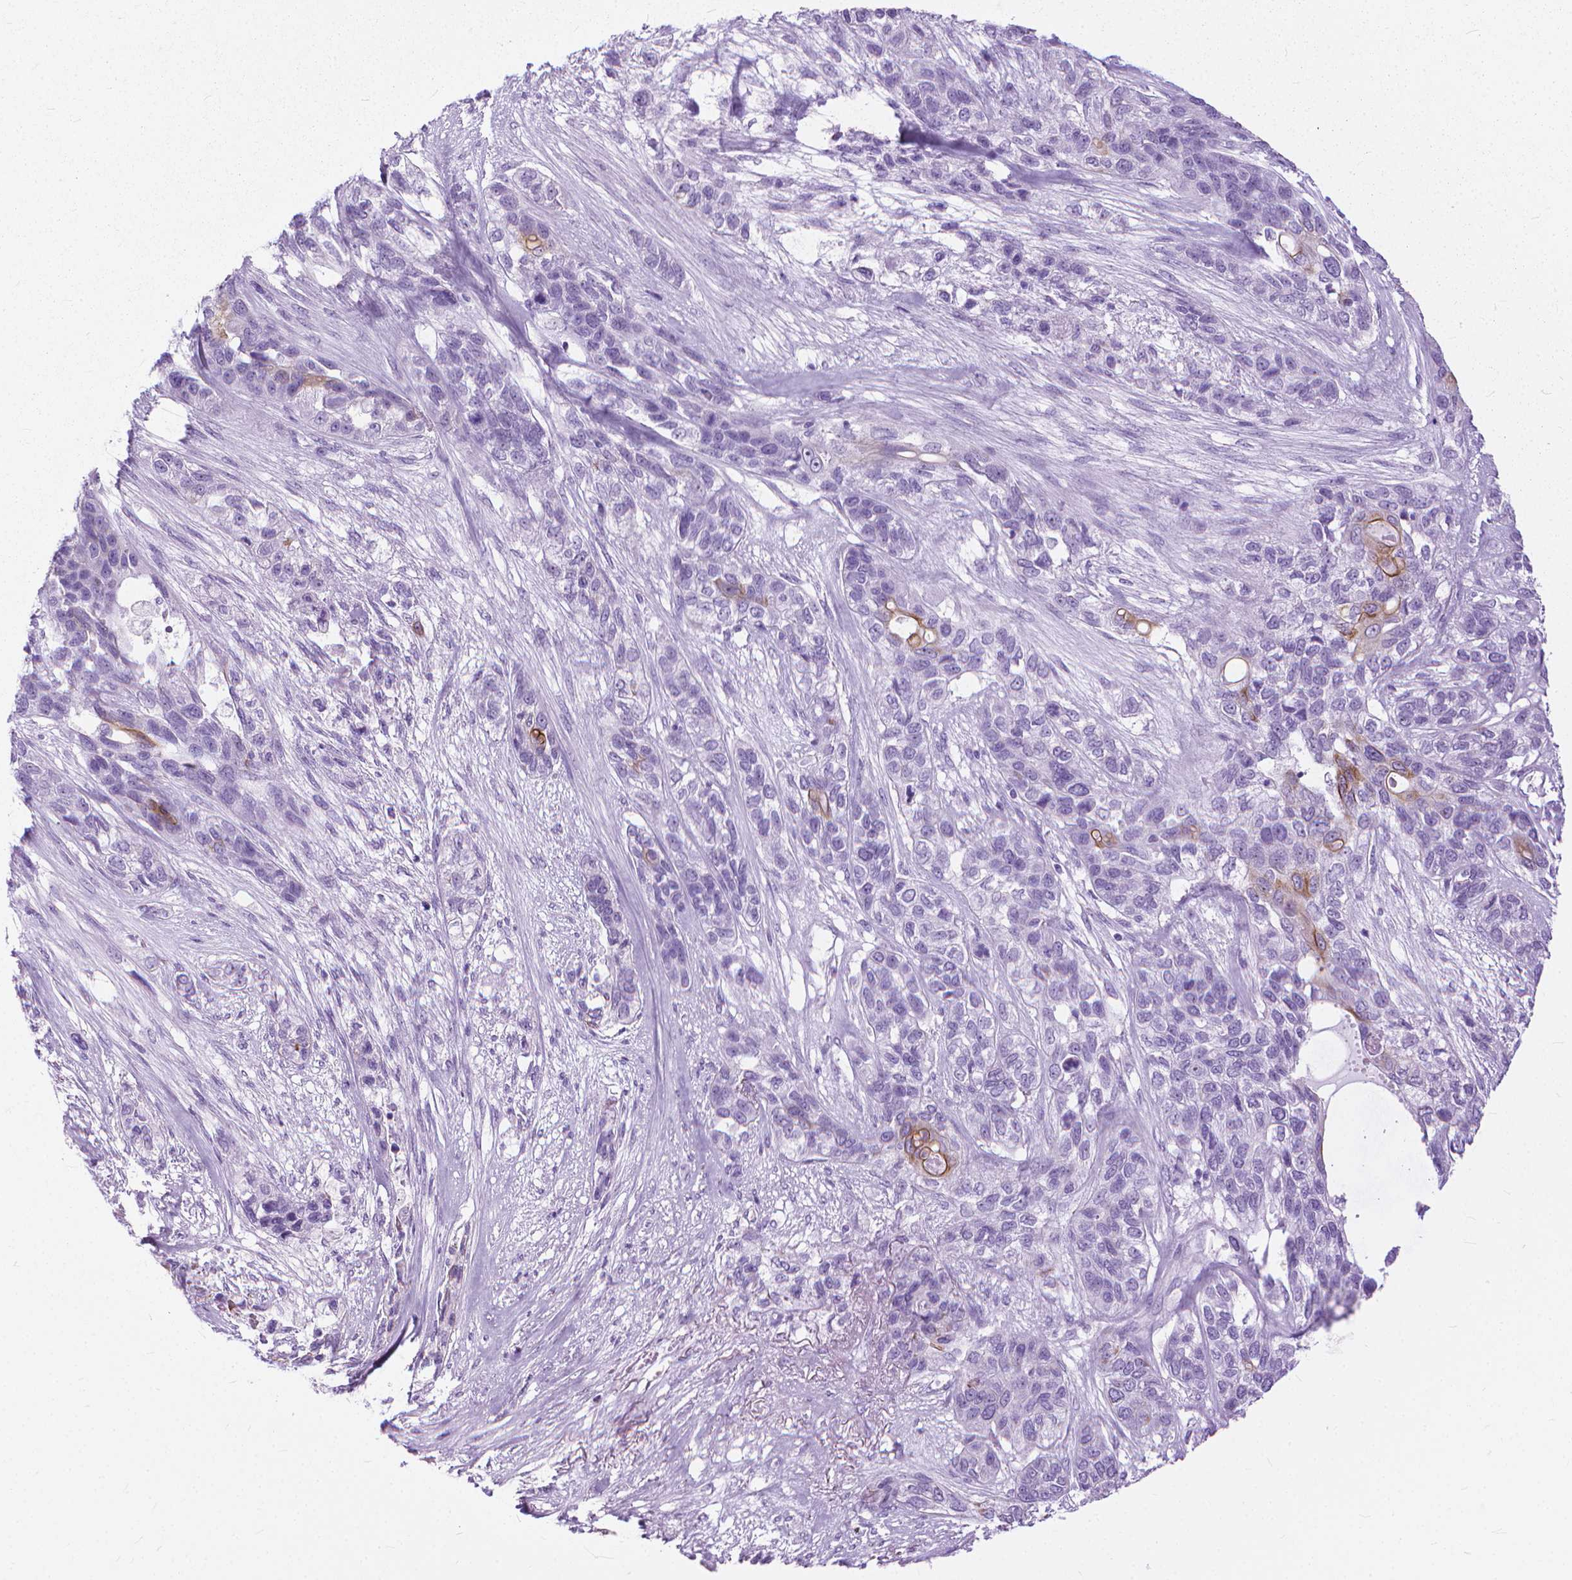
{"staining": {"intensity": "moderate", "quantity": "<25%", "location": "cytoplasmic/membranous"}, "tissue": "lung cancer", "cell_type": "Tumor cells", "image_type": "cancer", "snomed": [{"axis": "morphology", "description": "Squamous cell carcinoma, NOS"}, {"axis": "topography", "description": "Lung"}], "caption": "High-power microscopy captured an immunohistochemistry (IHC) histopathology image of lung cancer (squamous cell carcinoma), revealing moderate cytoplasmic/membranous expression in about <25% of tumor cells.", "gene": "HTR2B", "patient": {"sex": "female", "age": 70}}